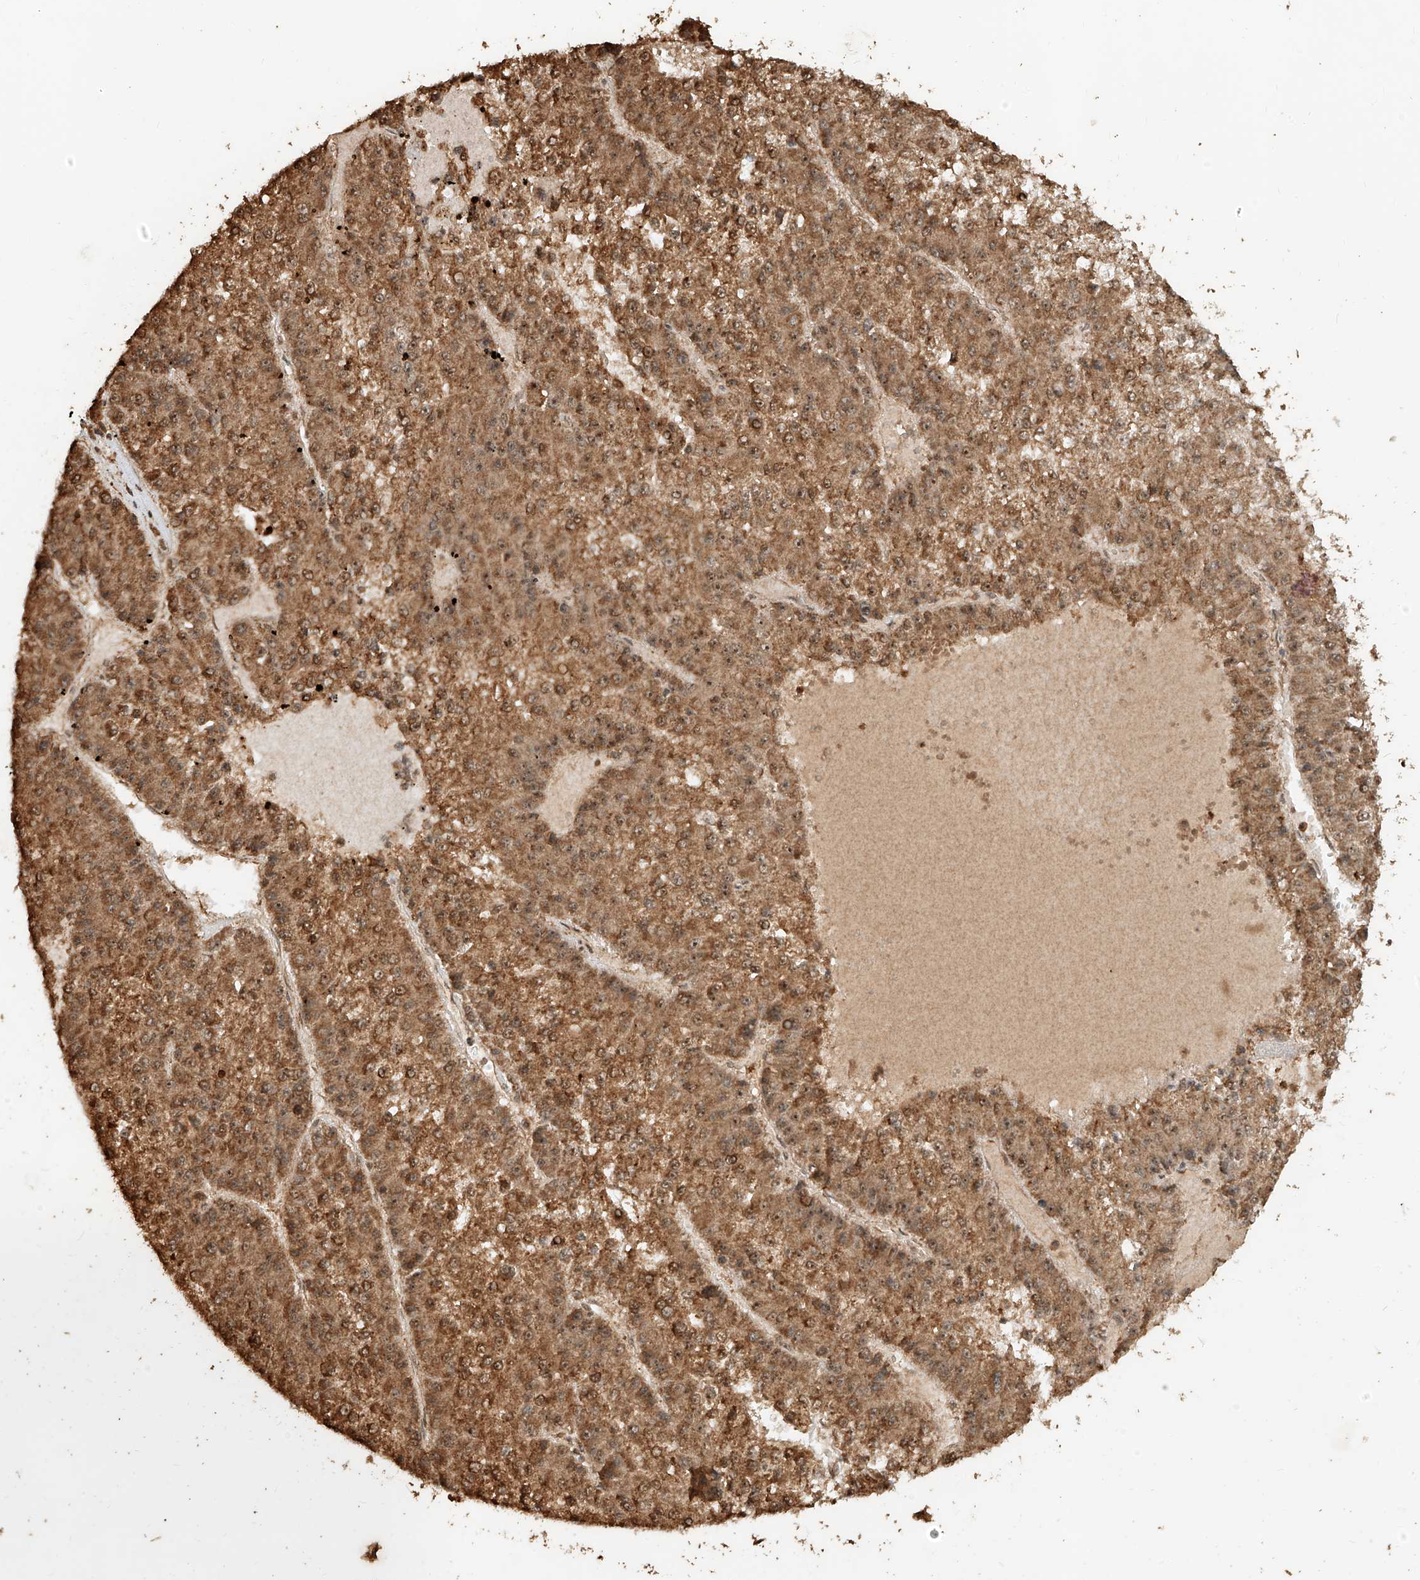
{"staining": {"intensity": "moderate", "quantity": ">75%", "location": "cytoplasmic/membranous,nuclear"}, "tissue": "liver cancer", "cell_type": "Tumor cells", "image_type": "cancer", "snomed": [{"axis": "morphology", "description": "Carcinoma, Hepatocellular, NOS"}, {"axis": "topography", "description": "Liver"}], "caption": "A photomicrograph showing moderate cytoplasmic/membranous and nuclear staining in about >75% of tumor cells in liver cancer (hepatocellular carcinoma), as visualized by brown immunohistochemical staining.", "gene": "ZNF660", "patient": {"sex": "female", "age": 73}}